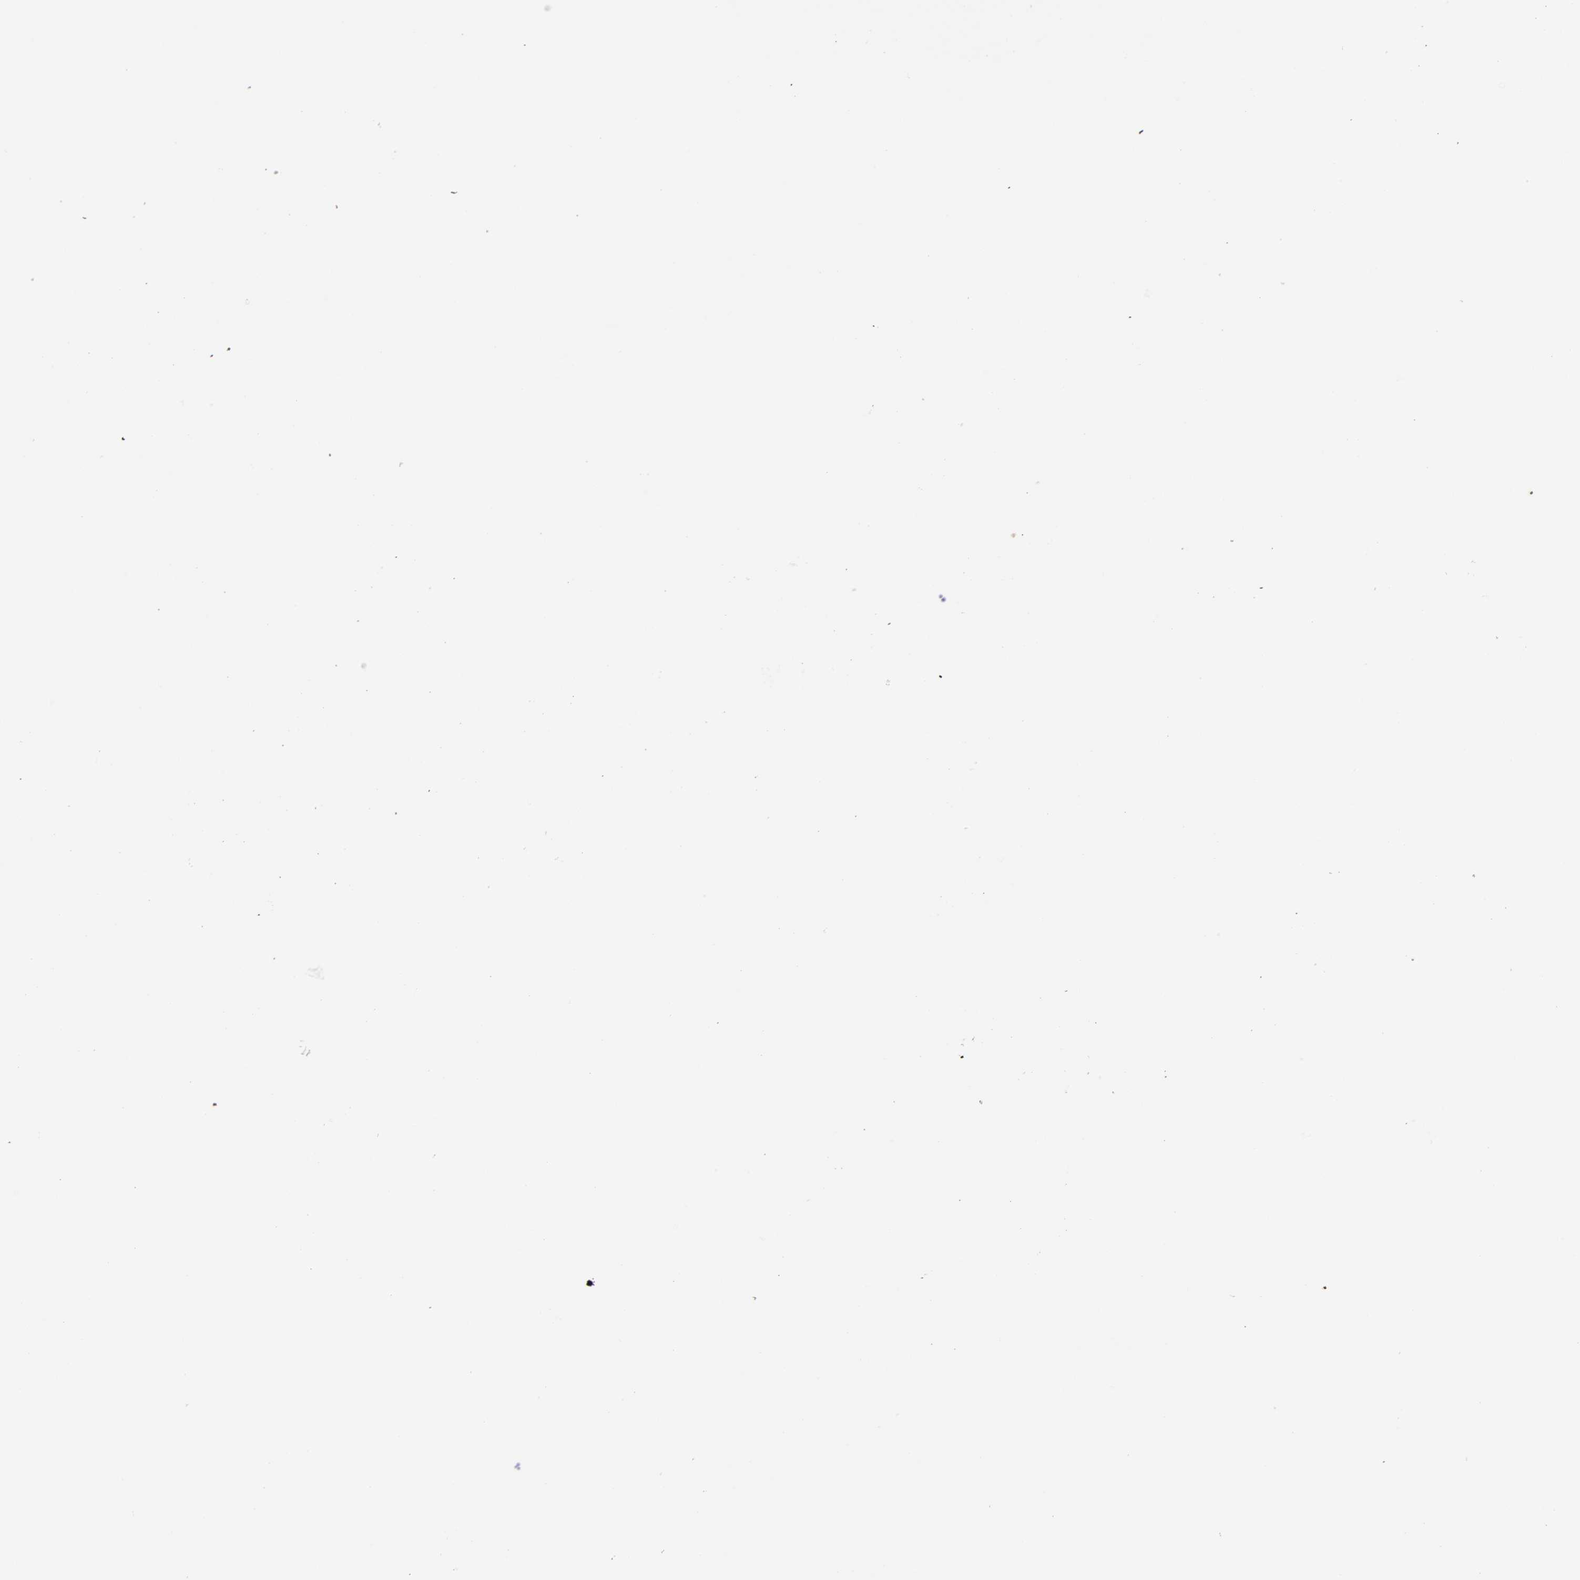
{"staining": {"intensity": "weak", "quantity": "<25%", "location": "cytoplasmic/membranous"}, "tissue": "pancreatic cancer", "cell_type": "Tumor cells", "image_type": "cancer", "snomed": [{"axis": "morphology", "description": "Adenocarcinoma, NOS"}, {"axis": "topography", "description": "Pancreas"}], "caption": "There is no significant staining in tumor cells of pancreatic adenocarcinoma.", "gene": "LRCH2", "patient": {"sex": "male", "age": 50}}